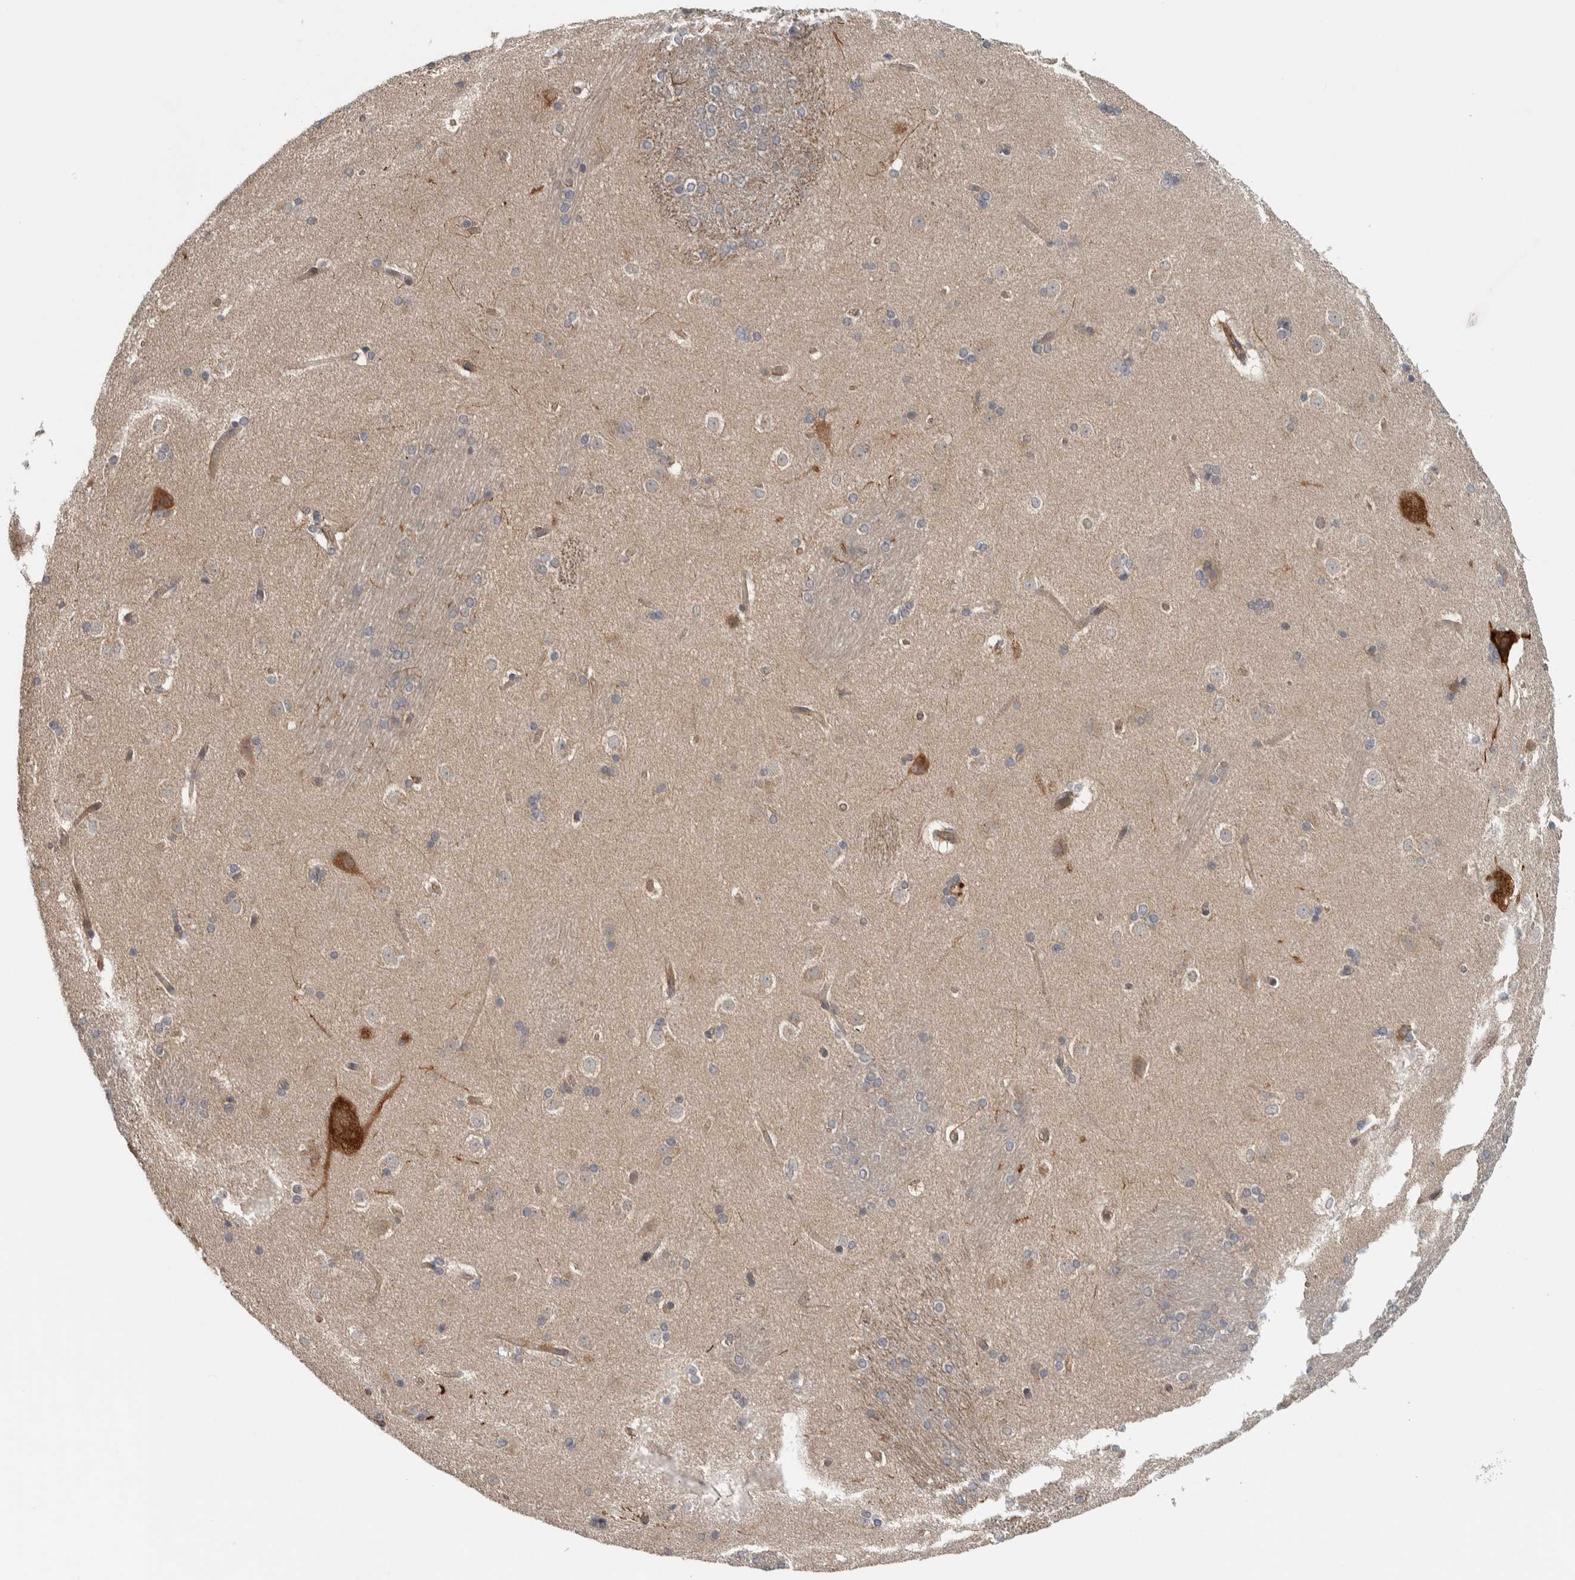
{"staining": {"intensity": "weak", "quantity": "<25%", "location": "cytoplasmic/membranous"}, "tissue": "caudate", "cell_type": "Glial cells", "image_type": "normal", "snomed": [{"axis": "morphology", "description": "Normal tissue, NOS"}, {"axis": "topography", "description": "Lateral ventricle wall"}], "caption": "DAB (3,3'-diaminobenzidine) immunohistochemical staining of normal human caudate shows no significant expression in glial cells.", "gene": "TBC1D31", "patient": {"sex": "female", "age": 19}}